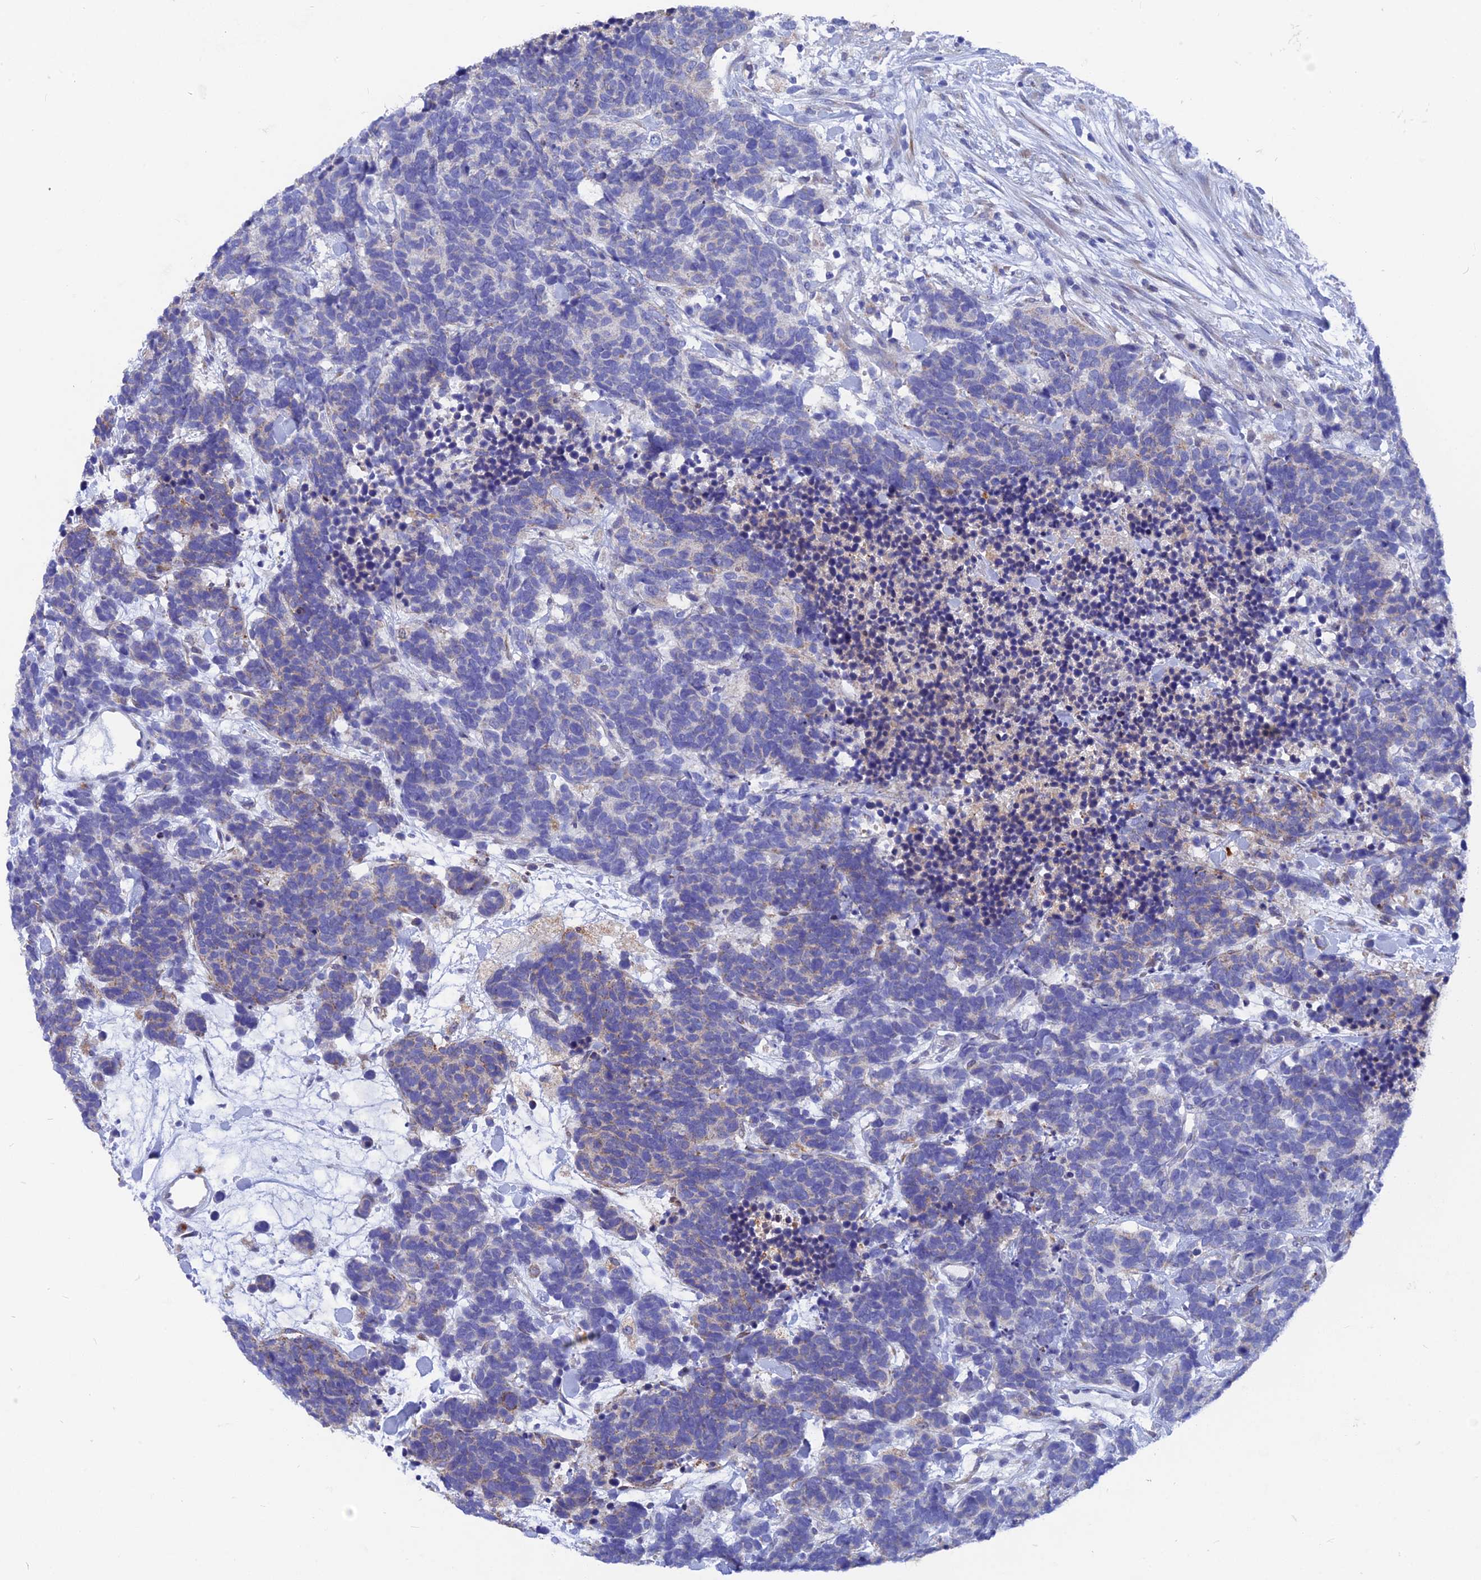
{"staining": {"intensity": "negative", "quantity": "none", "location": "none"}, "tissue": "carcinoid", "cell_type": "Tumor cells", "image_type": "cancer", "snomed": [{"axis": "morphology", "description": "Carcinoma, NOS"}, {"axis": "morphology", "description": "Carcinoid, malignant, NOS"}, {"axis": "topography", "description": "Prostate"}], "caption": "There is no significant staining in tumor cells of carcinoid.", "gene": "AK4", "patient": {"sex": "male", "age": 57}}